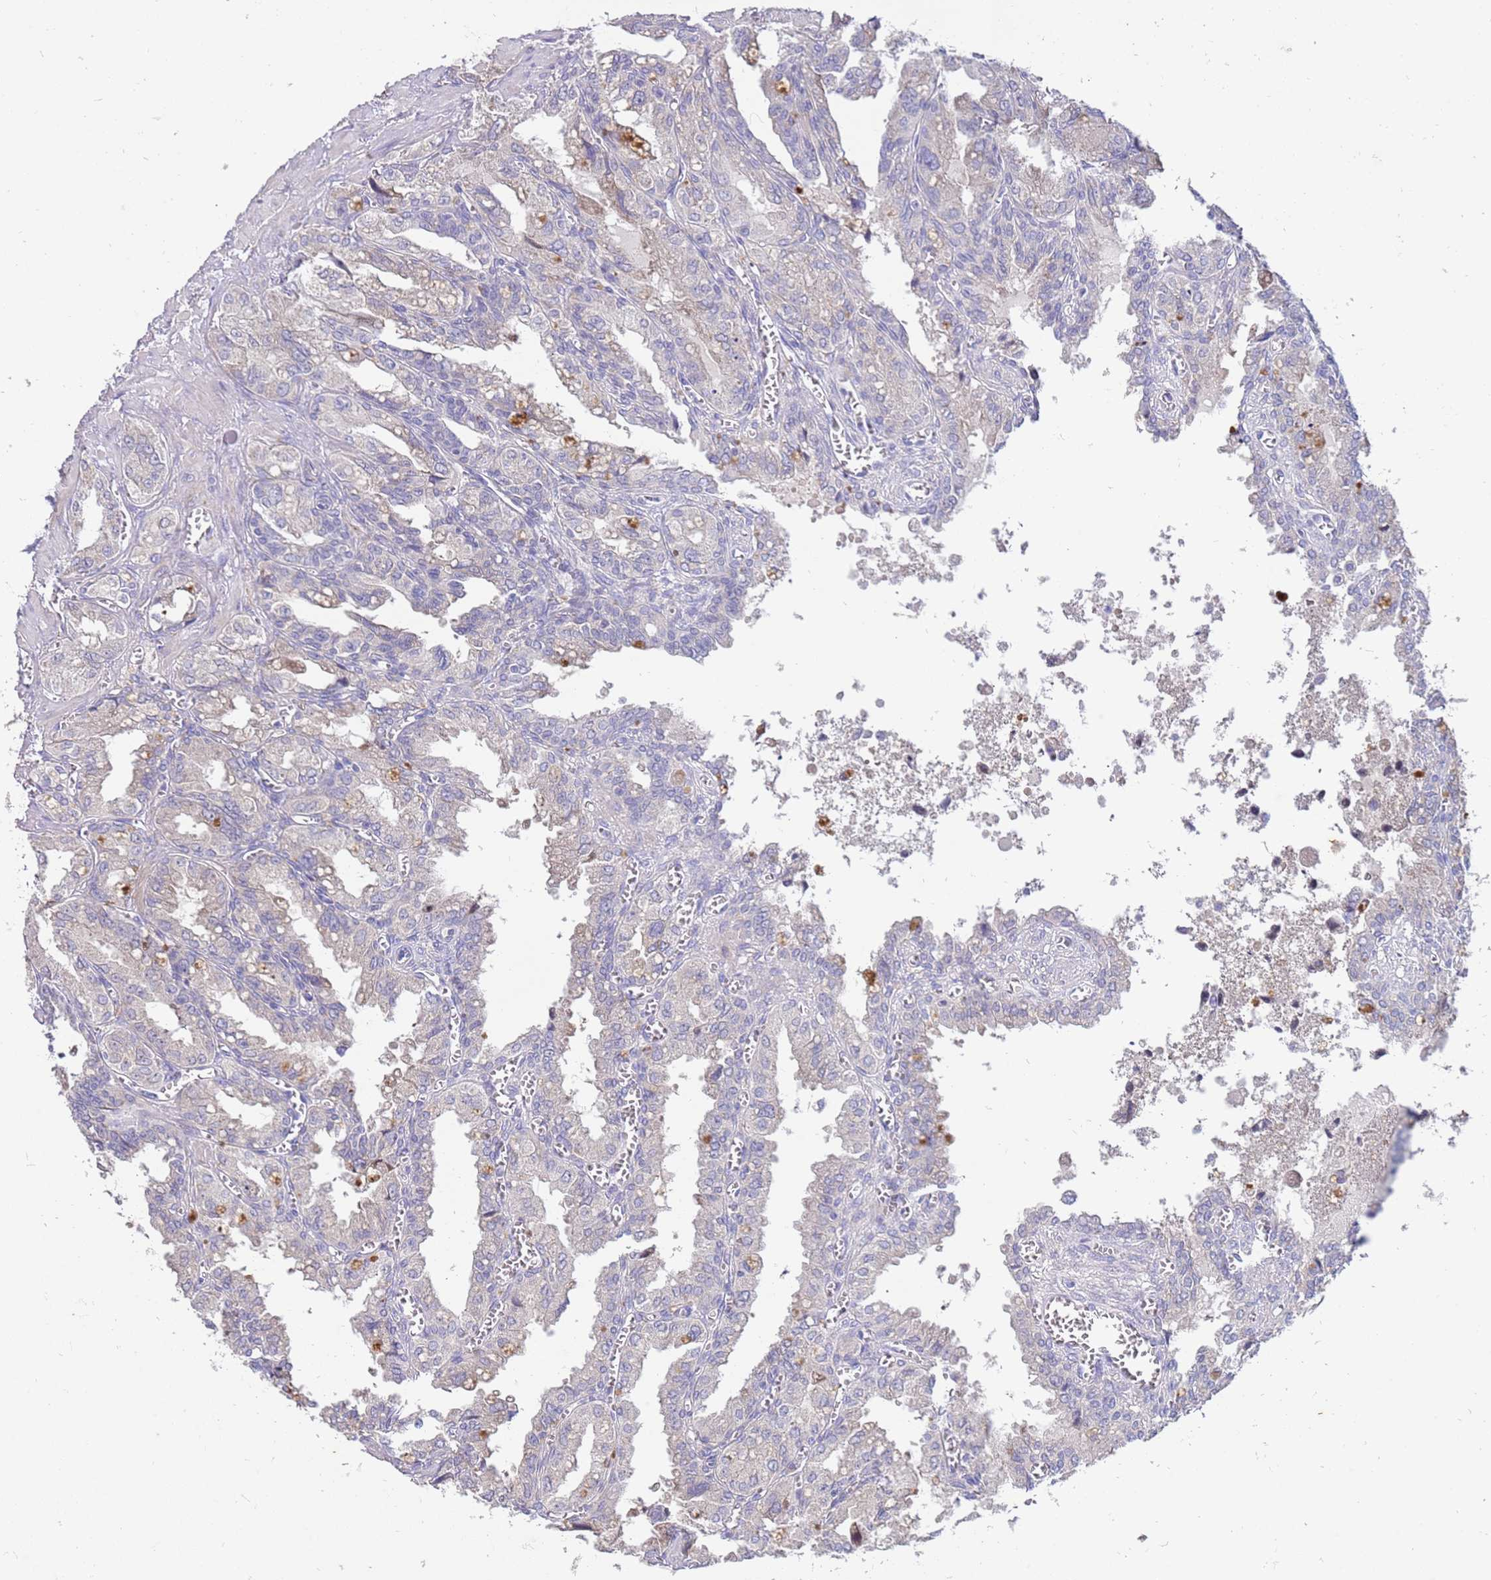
{"staining": {"intensity": "negative", "quantity": "none", "location": "none"}, "tissue": "seminal vesicle", "cell_type": "Glandular cells", "image_type": "normal", "snomed": [{"axis": "morphology", "description": "Normal tissue, NOS"}, {"axis": "topography", "description": "Seminal veicle"}], "caption": "This is a micrograph of IHC staining of unremarkable seminal vesicle, which shows no staining in glandular cells.", "gene": "NMUR2", "patient": {"sex": "male", "age": 67}}